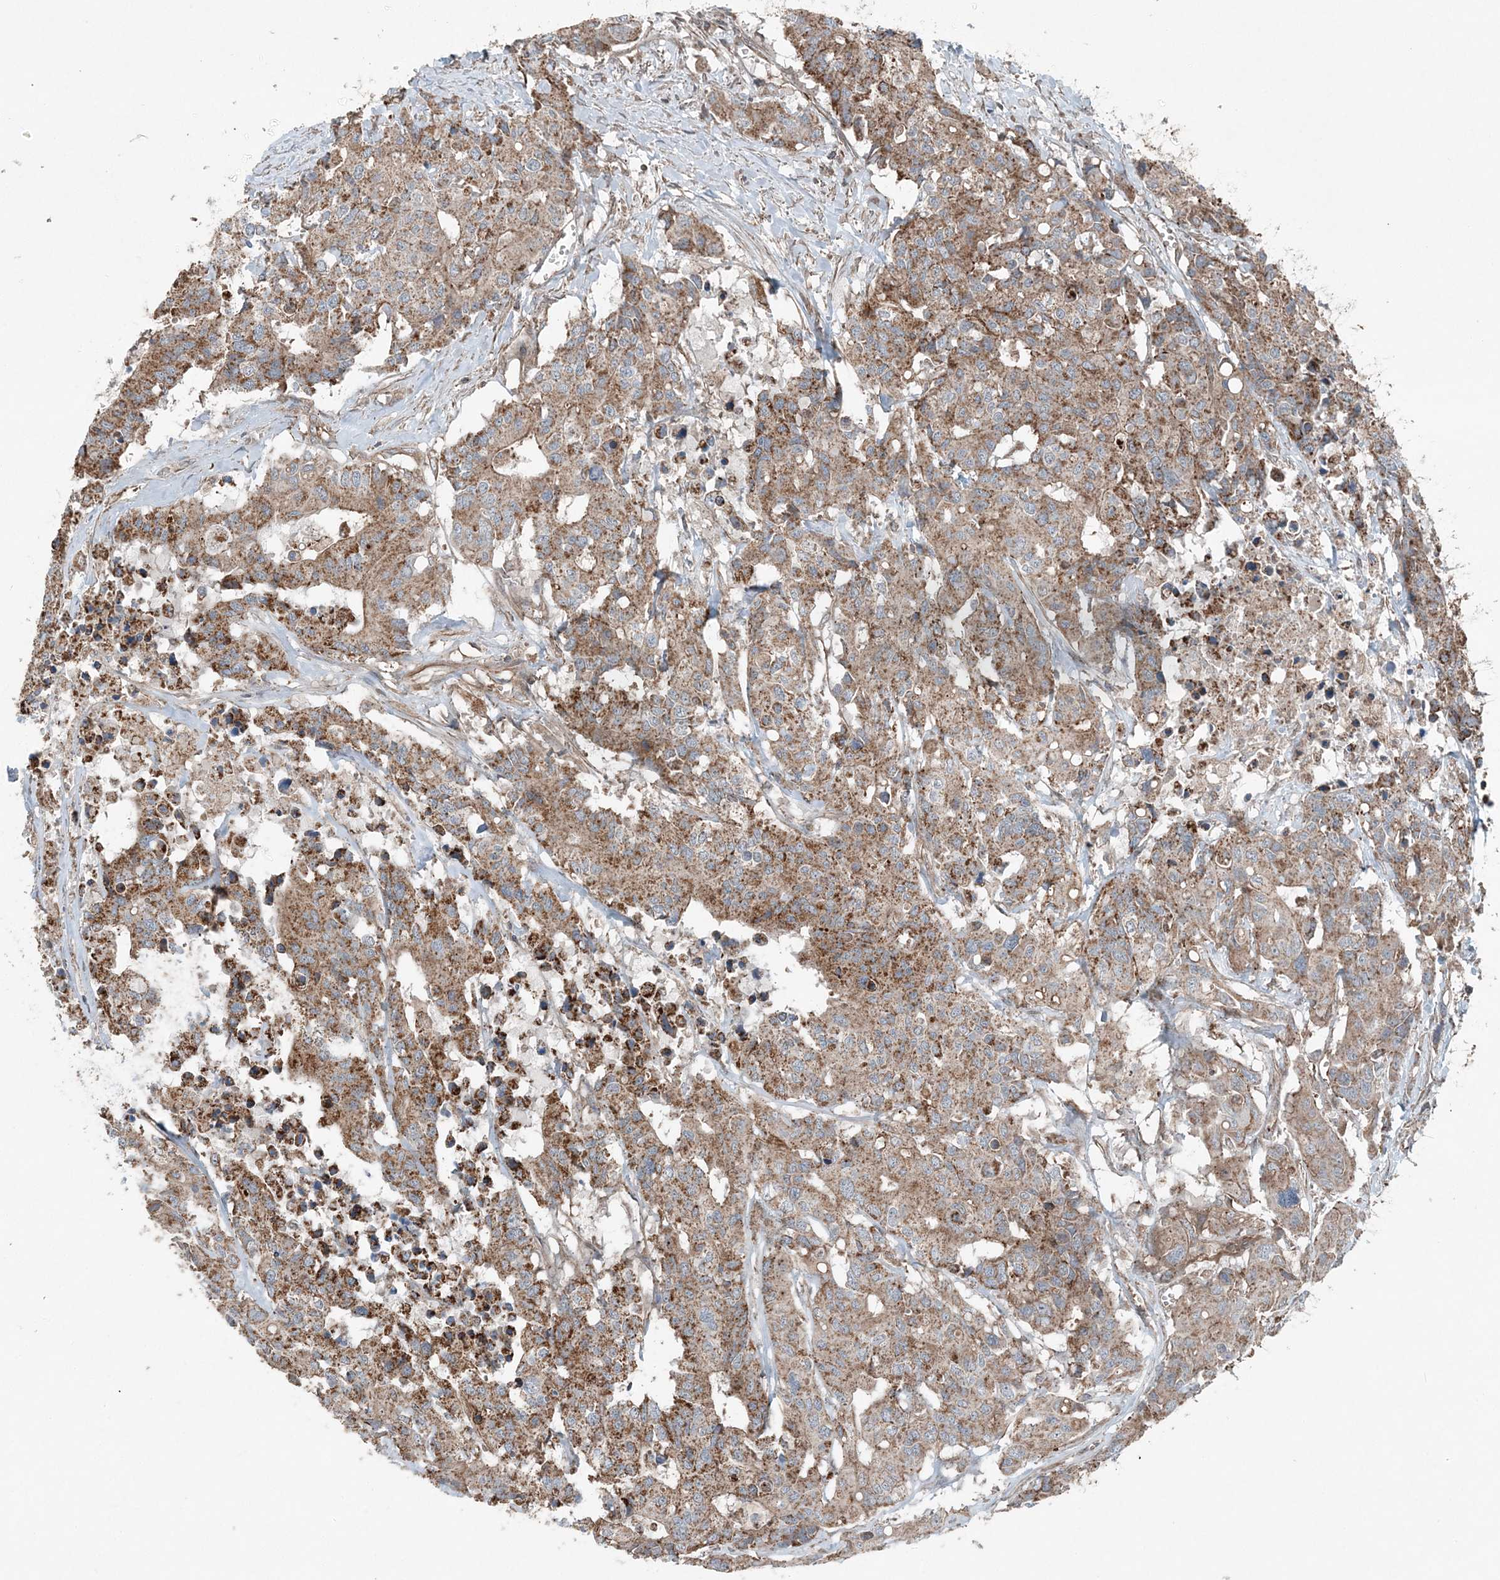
{"staining": {"intensity": "moderate", "quantity": ">75%", "location": "cytoplasmic/membranous"}, "tissue": "colorectal cancer", "cell_type": "Tumor cells", "image_type": "cancer", "snomed": [{"axis": "morphology", "description": "Adenocarcinoma, NOS"}, {"axis": "topography", "description": "Colon"}], "caption": "Immunohistochemical staining of adenocarcinoma (colorectal) demonstrates moderate cytoplasmic/membranous protein staining in approximately >75% of tumor cells.", "gene": "KY", "patient": {"sex": "male", "age": 77}}